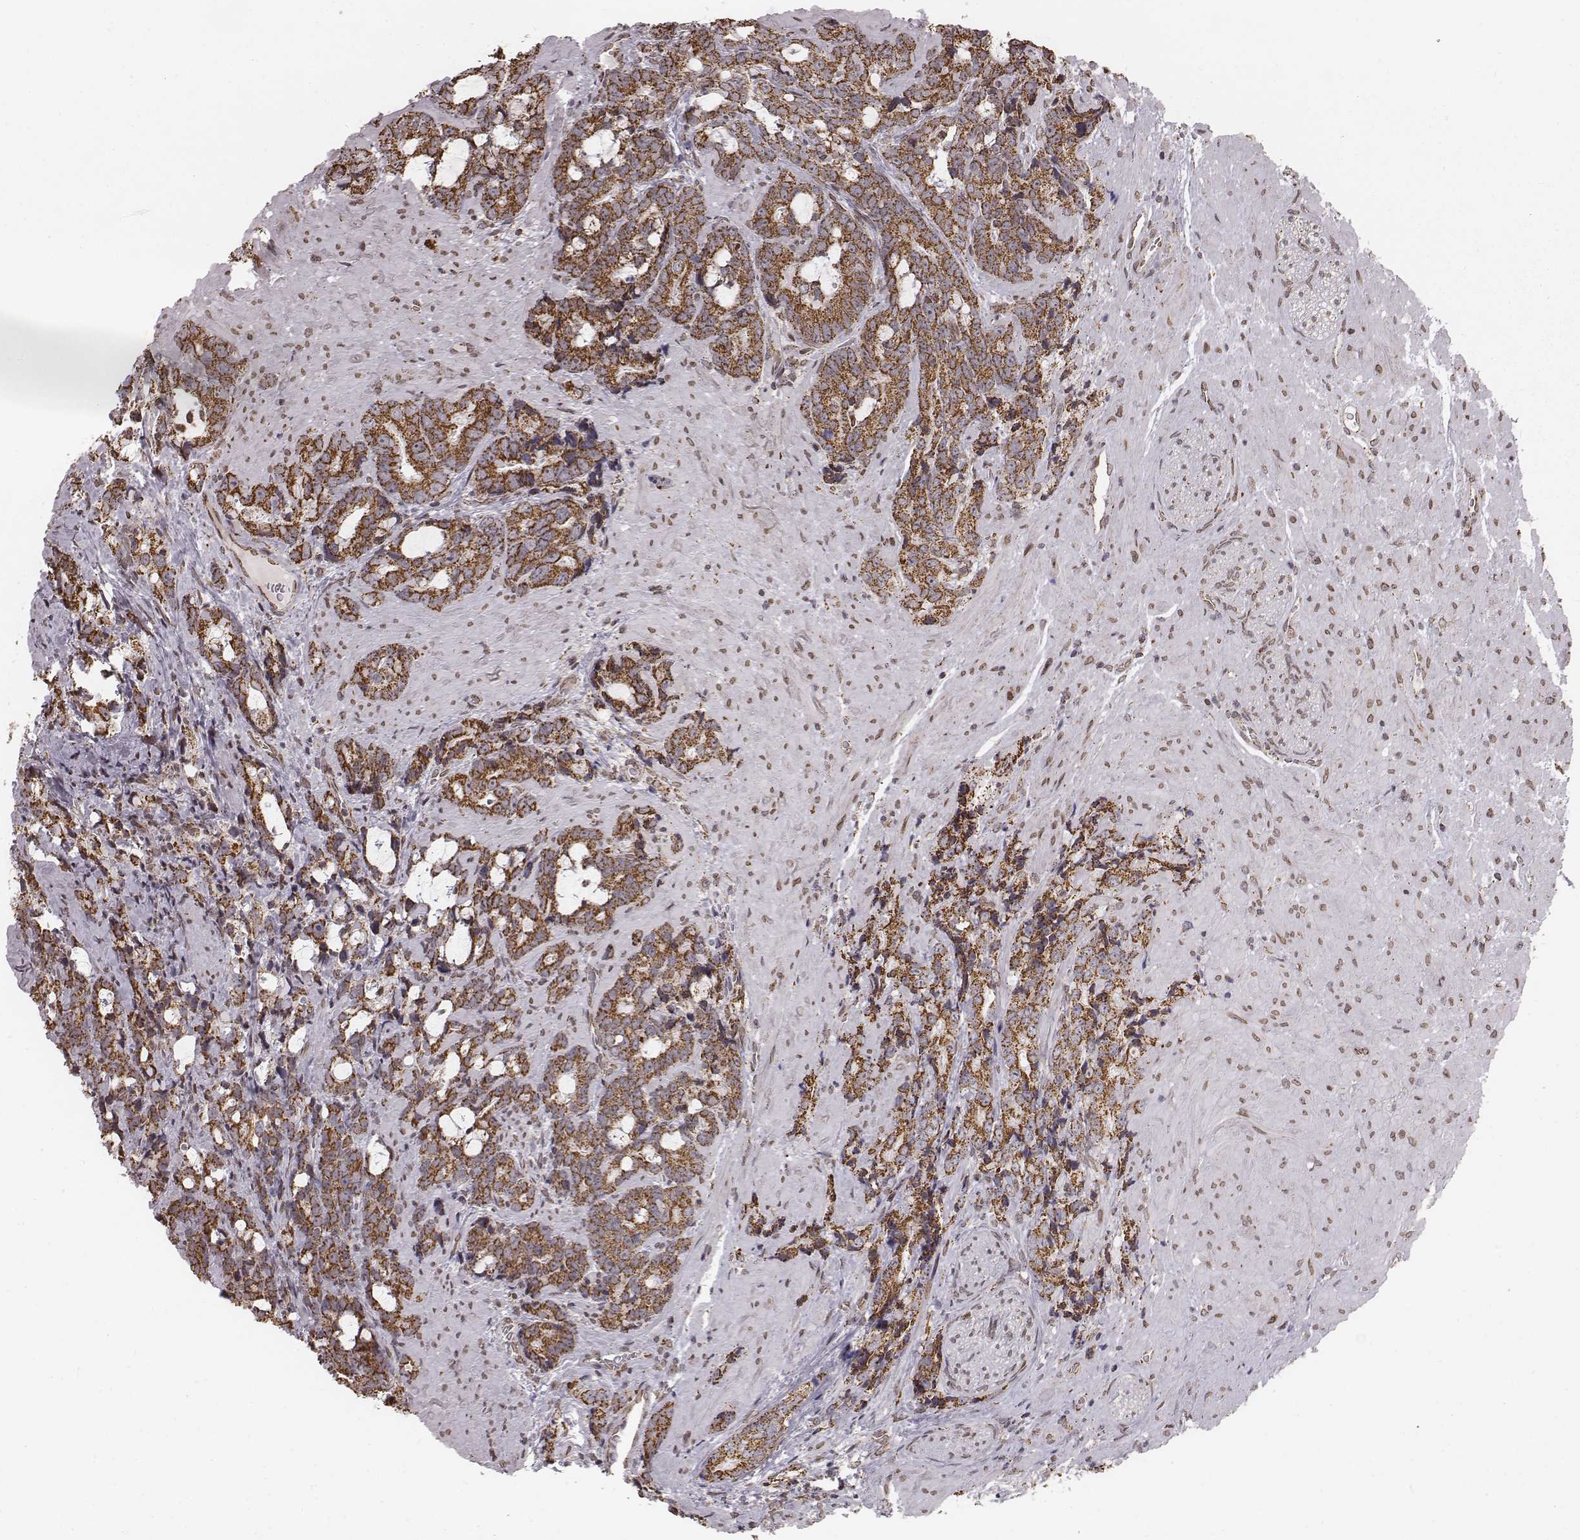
{"staining": {"intensity": "moderate", "quantity": ">75%", "location": "cytoplasmic/membranous"}, "tissue": "prostate cancer", "cell_type": "Tumor cells", "image_type": "cancer", "snomed": [{"axis": "morphology", "description": "Adenocarcinoma, High grade"}, {"axis": "topography", "description": "Prostate"}], "caption": "Immunohistochemical staining of human adenocarcinoma (high-grade) (prostate) demonstrates medium levels of moderate cytoplasmic/membranous positivity in about >75% of tumor cells.", "gene": "ACOT2", "patient": {"sex": "male", "age": 74}}